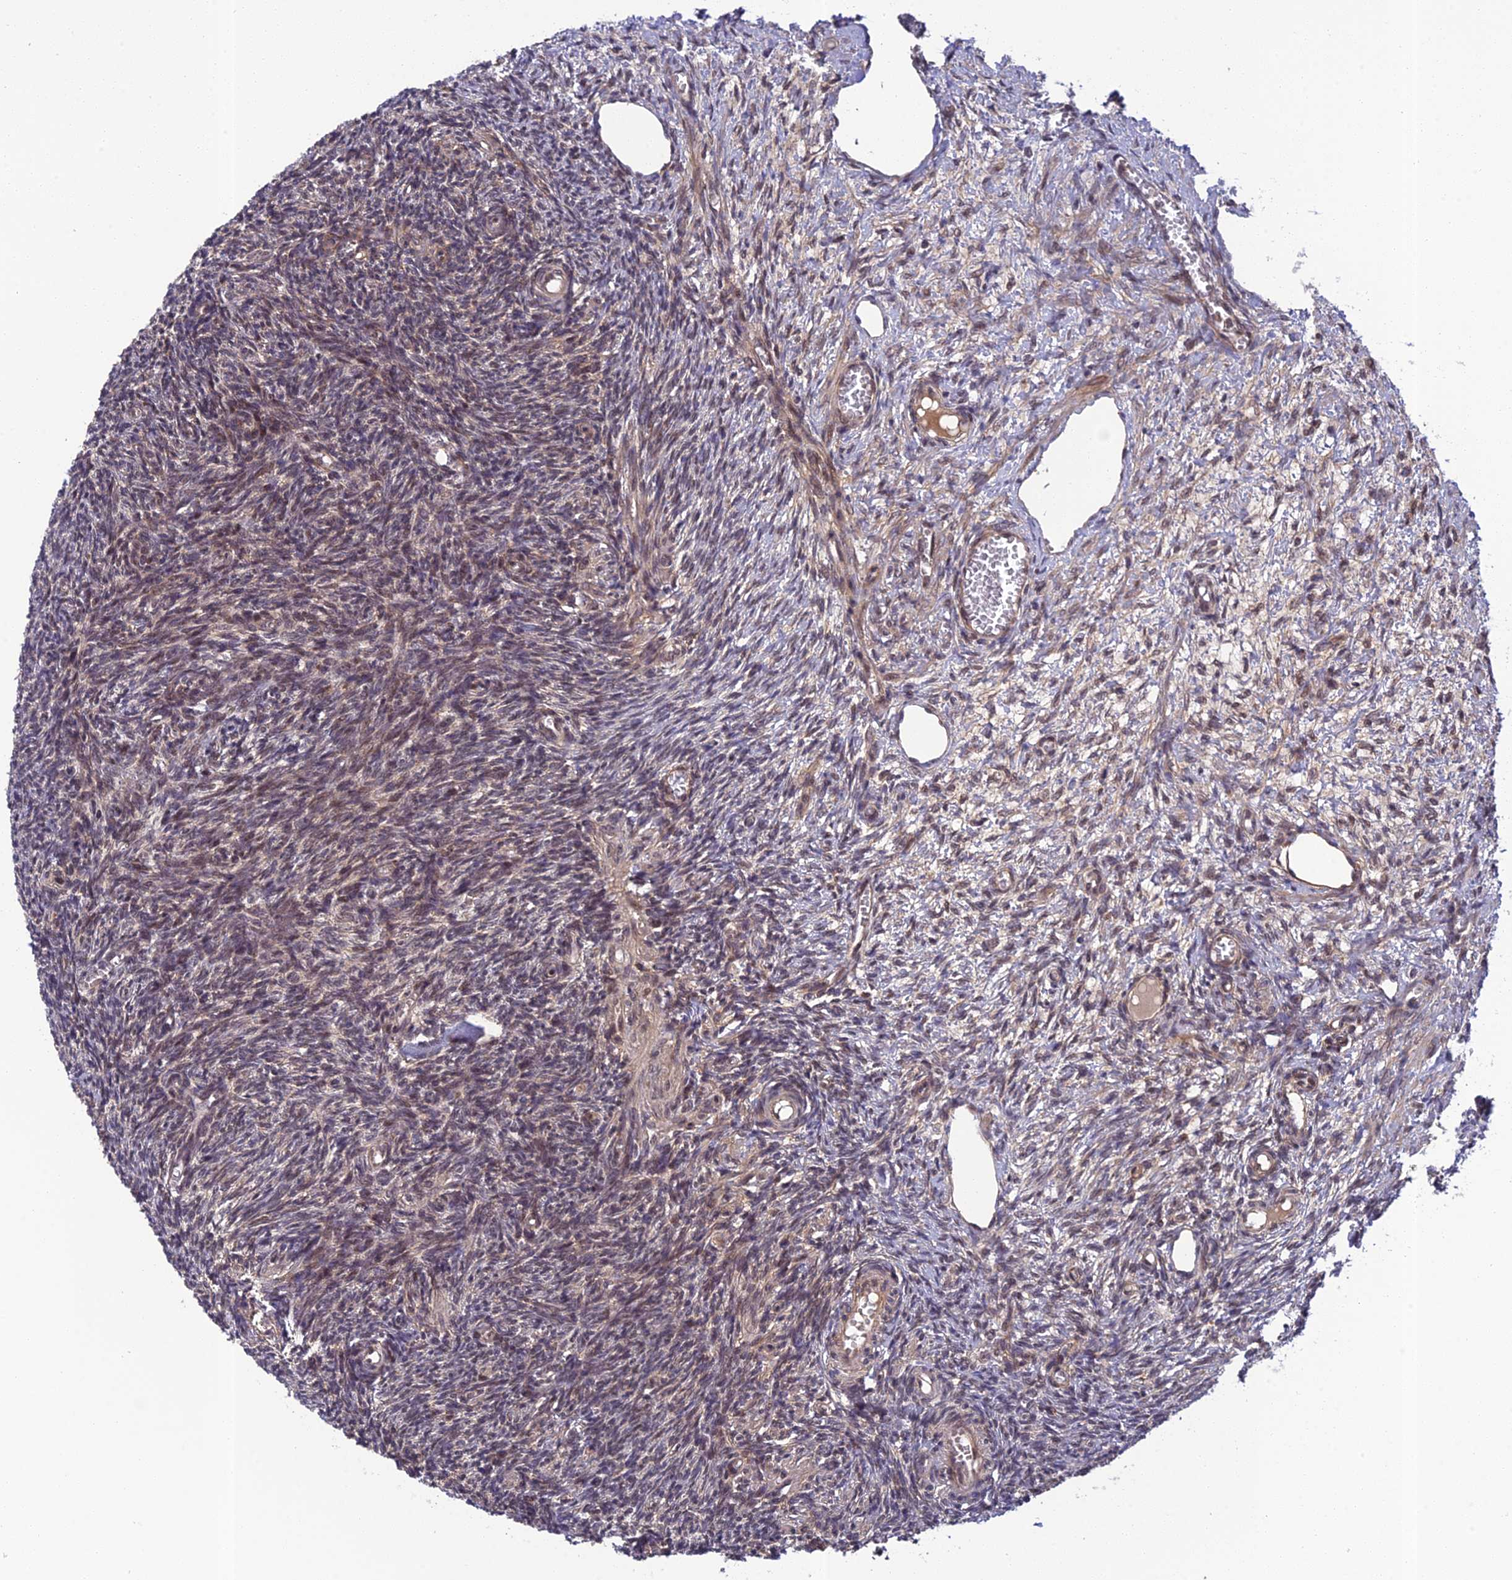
{"staining": {"intensity": "weak", "quantity": "25%-75%", "location": "cytoplasmic/membranous"}, "tissue": "ovary", "cell_type": "Ovarian stroma cells", "image_type": "normal", "snomed": [{"axis": "morphology", "description": "Normal tissue, NOS"}, {"axis": "topography", "description": "Ovary"}], "caption": "The image shows staining of benign ovary, revealing weak cytoplasmic/membranous protein positivity (brown color) within ovarian stroma cells. (DAB IHC with brightfield microscopy, high magnification).", "gene": "REXO1", "patient": {"sex": "female", "age": 27}}